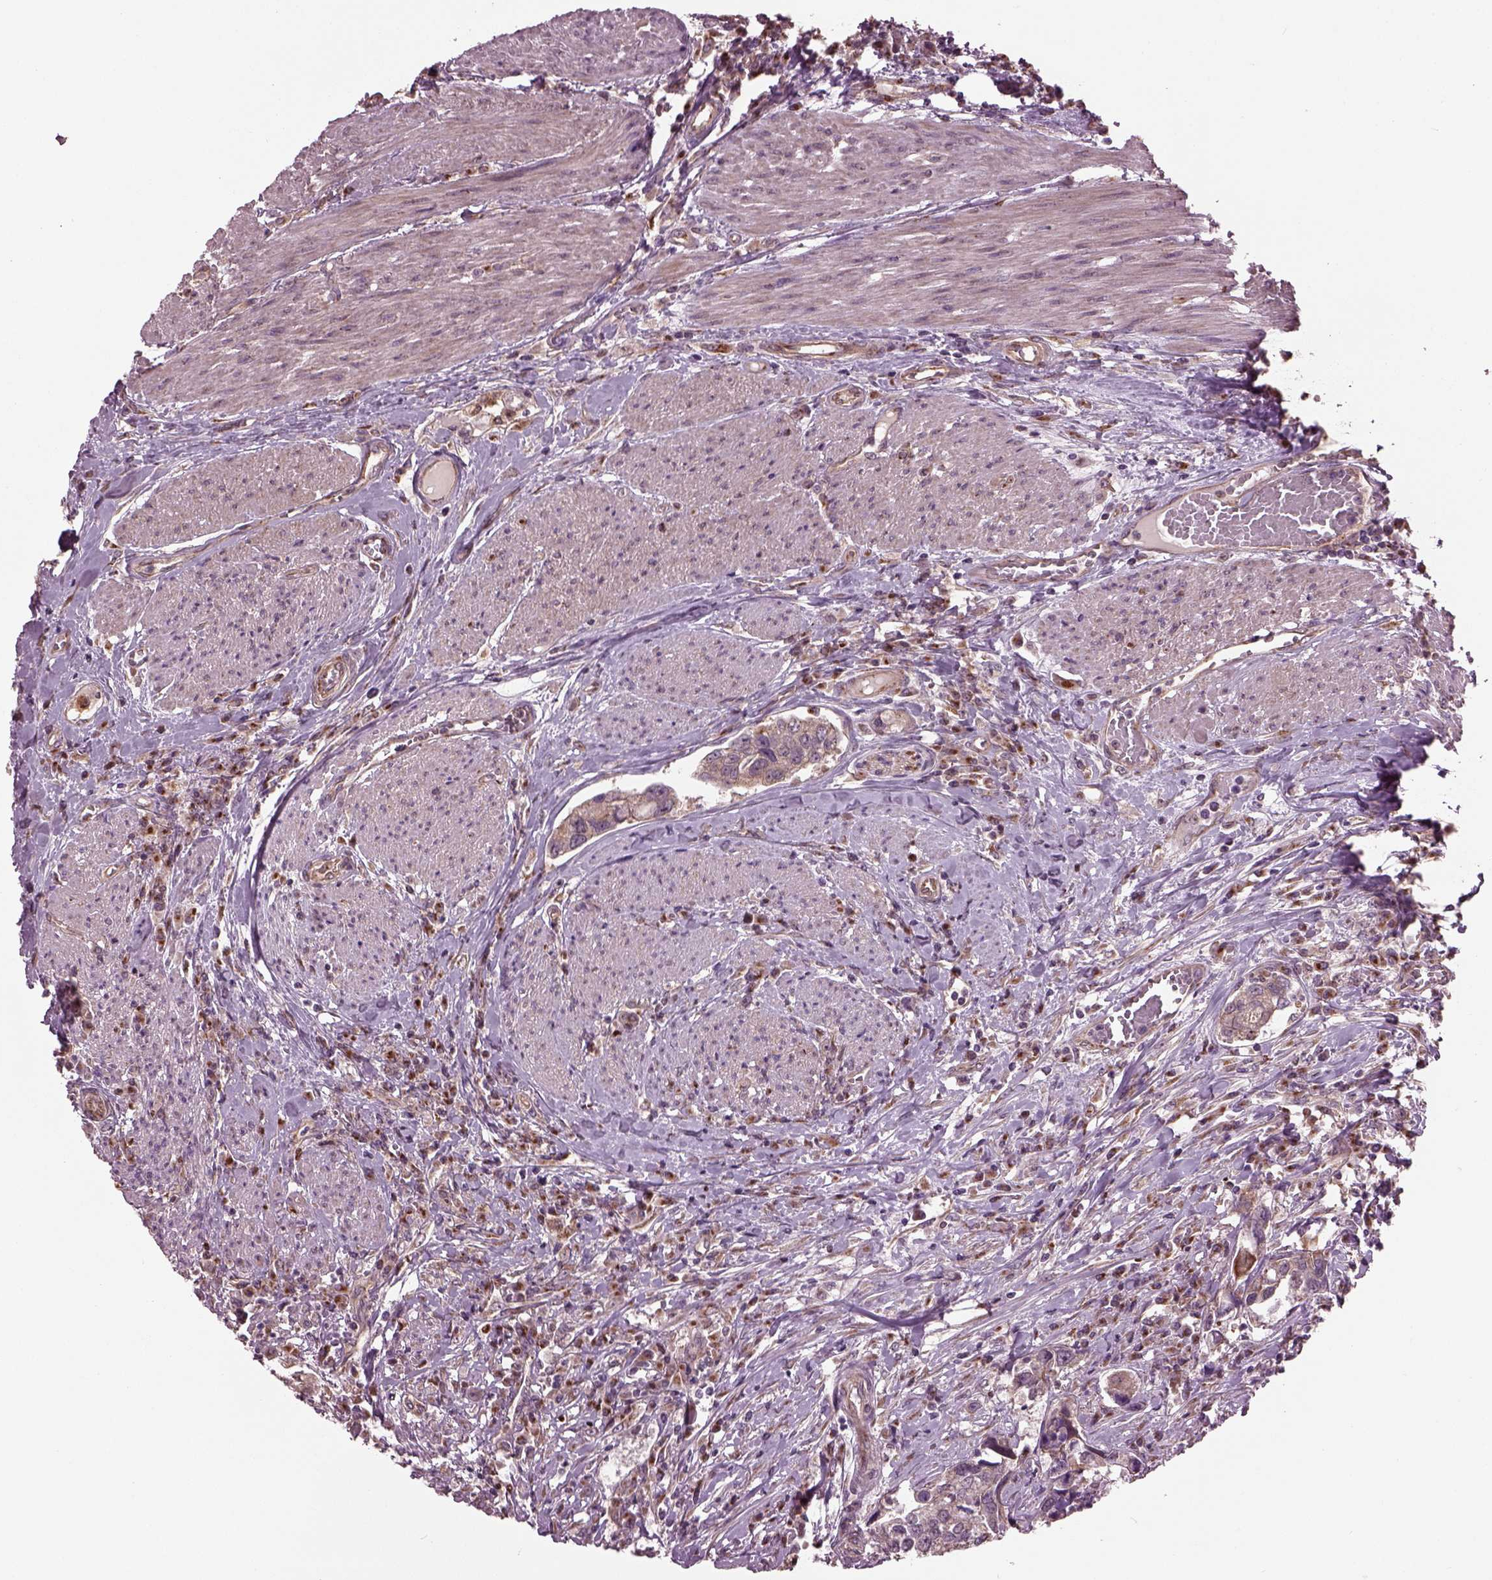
{"staining": {"intensity": "weak", "quantity": "<25%", "location": "cytoplasmic/membranous"}, "tissue": "urothelial cancer", "cell_type": "Tumor cells", "image_type": "cancer", "snomed": [{"axis": "morphology", "description": "Urothelial carcinoma, NOS"}, {"axis": "morphology", "description": "Urothelial carcinoma, High grade"}, {"axis": "topography", "description": "Urinary bladder"}], "caption": "DAB (3,3'-diaminobenzidine) immunohistochemical staining of human transitional cell carcinoma shows no significant staining in tumor cells.", "gene": "RUFY3", "patient": {"sex": "male", "age": 63}}